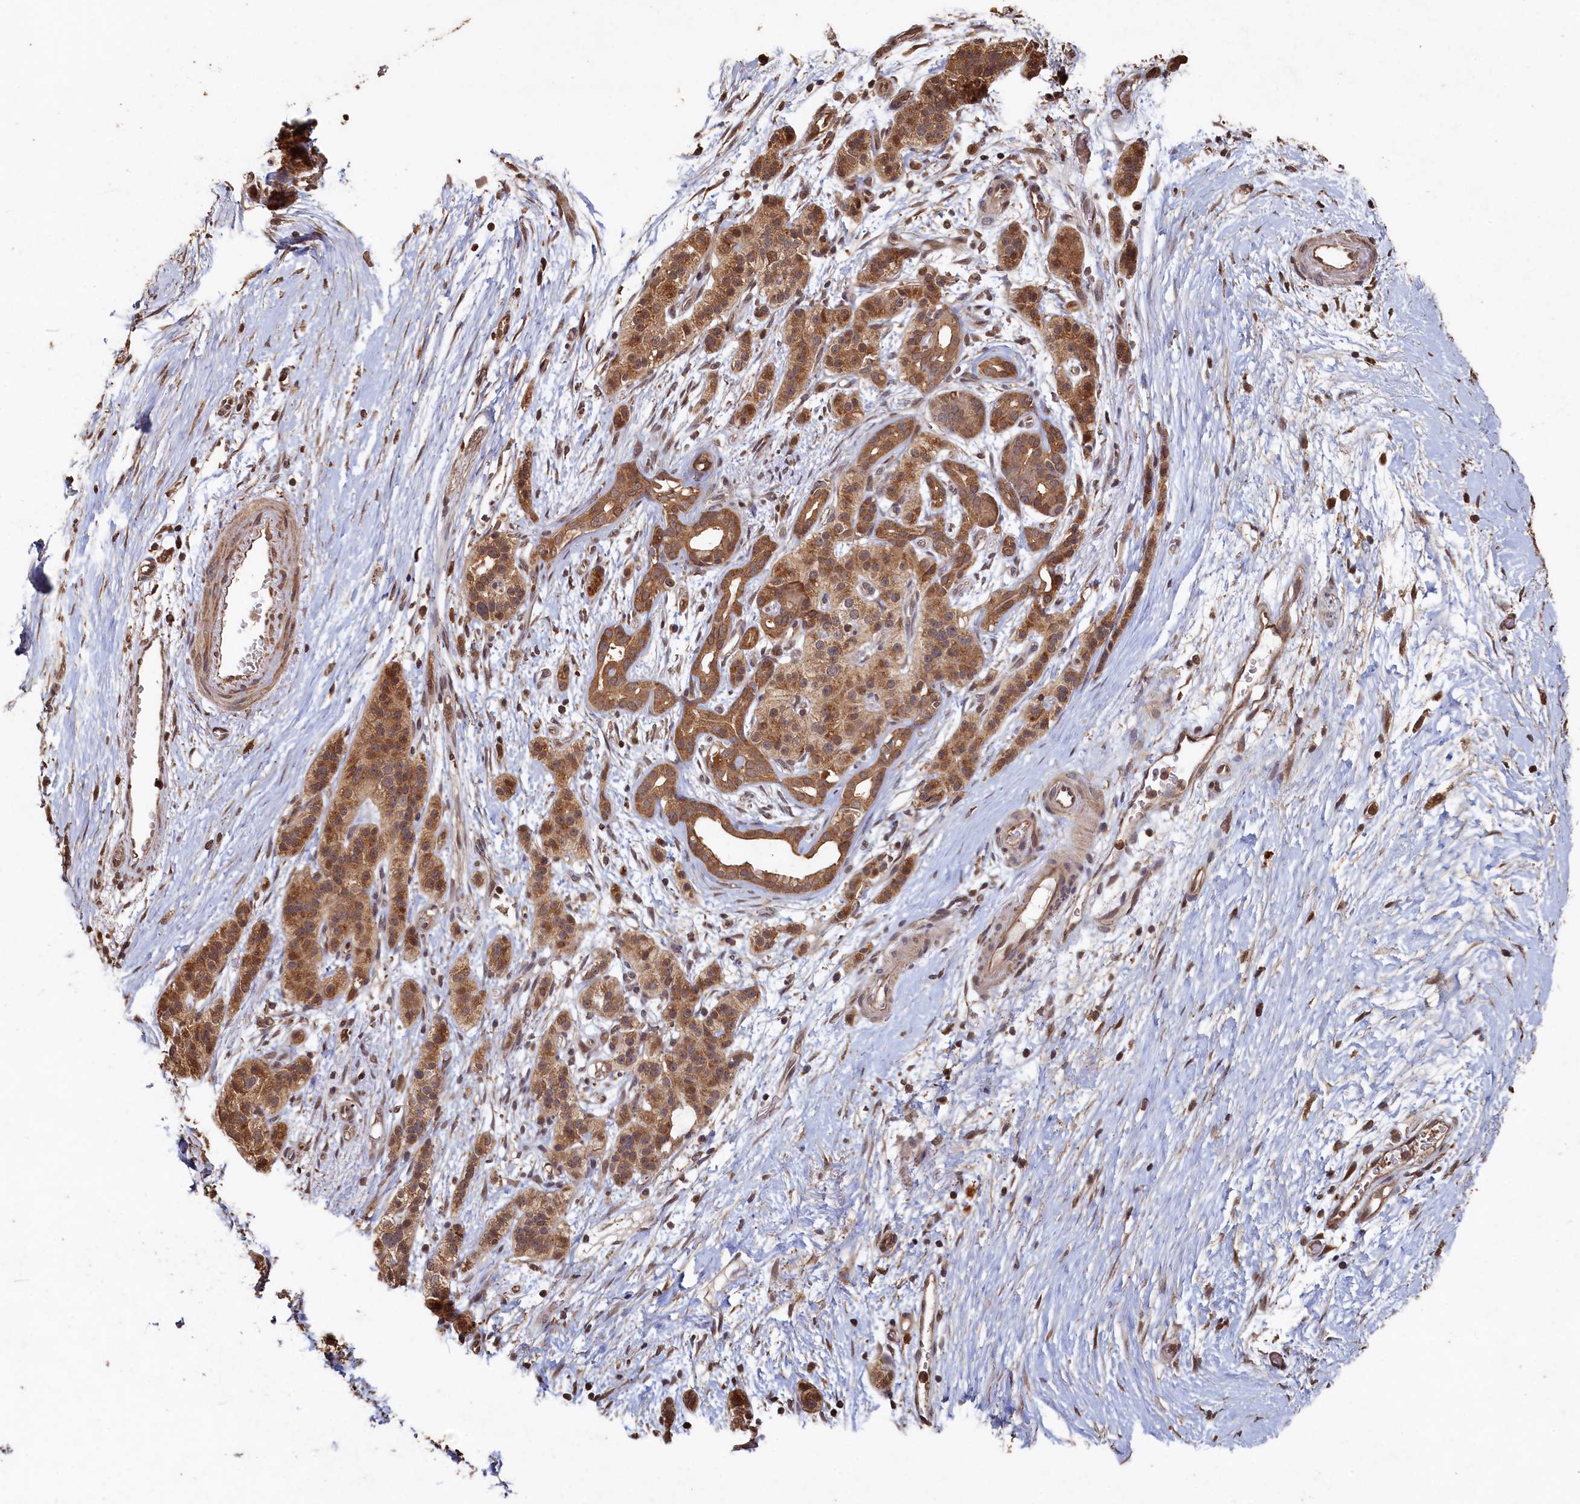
{"staining": {"intensity": "moderate", "quantity": ">75%", "location": "cytoplasmic/membranous"}, "tissue": "pancreatic cancer", "cell_type": "Tumor cells", "image_type": "cancer", "snomed": [{"axis": "morphology", "description": "Adenocarcinoma, NOS"}, {"axis": "topography", "description": "Pancreas"}], "caption": "A high-resolution micrograph shows immunohistochemistry (IHC) staining of pancreatic cancer (adenocarcinoma), which reveals moderate cytoplasmic/membranous positivity in approximately >75% of tumor cells. Using DAB (3,3'-diaminobenzidine) (brown) and hematoxylin (blue) stains, captured at high magnification using brightfield microscopy.", "gene": "PIGN", "patient": {"sex": "male", "age": 50}}